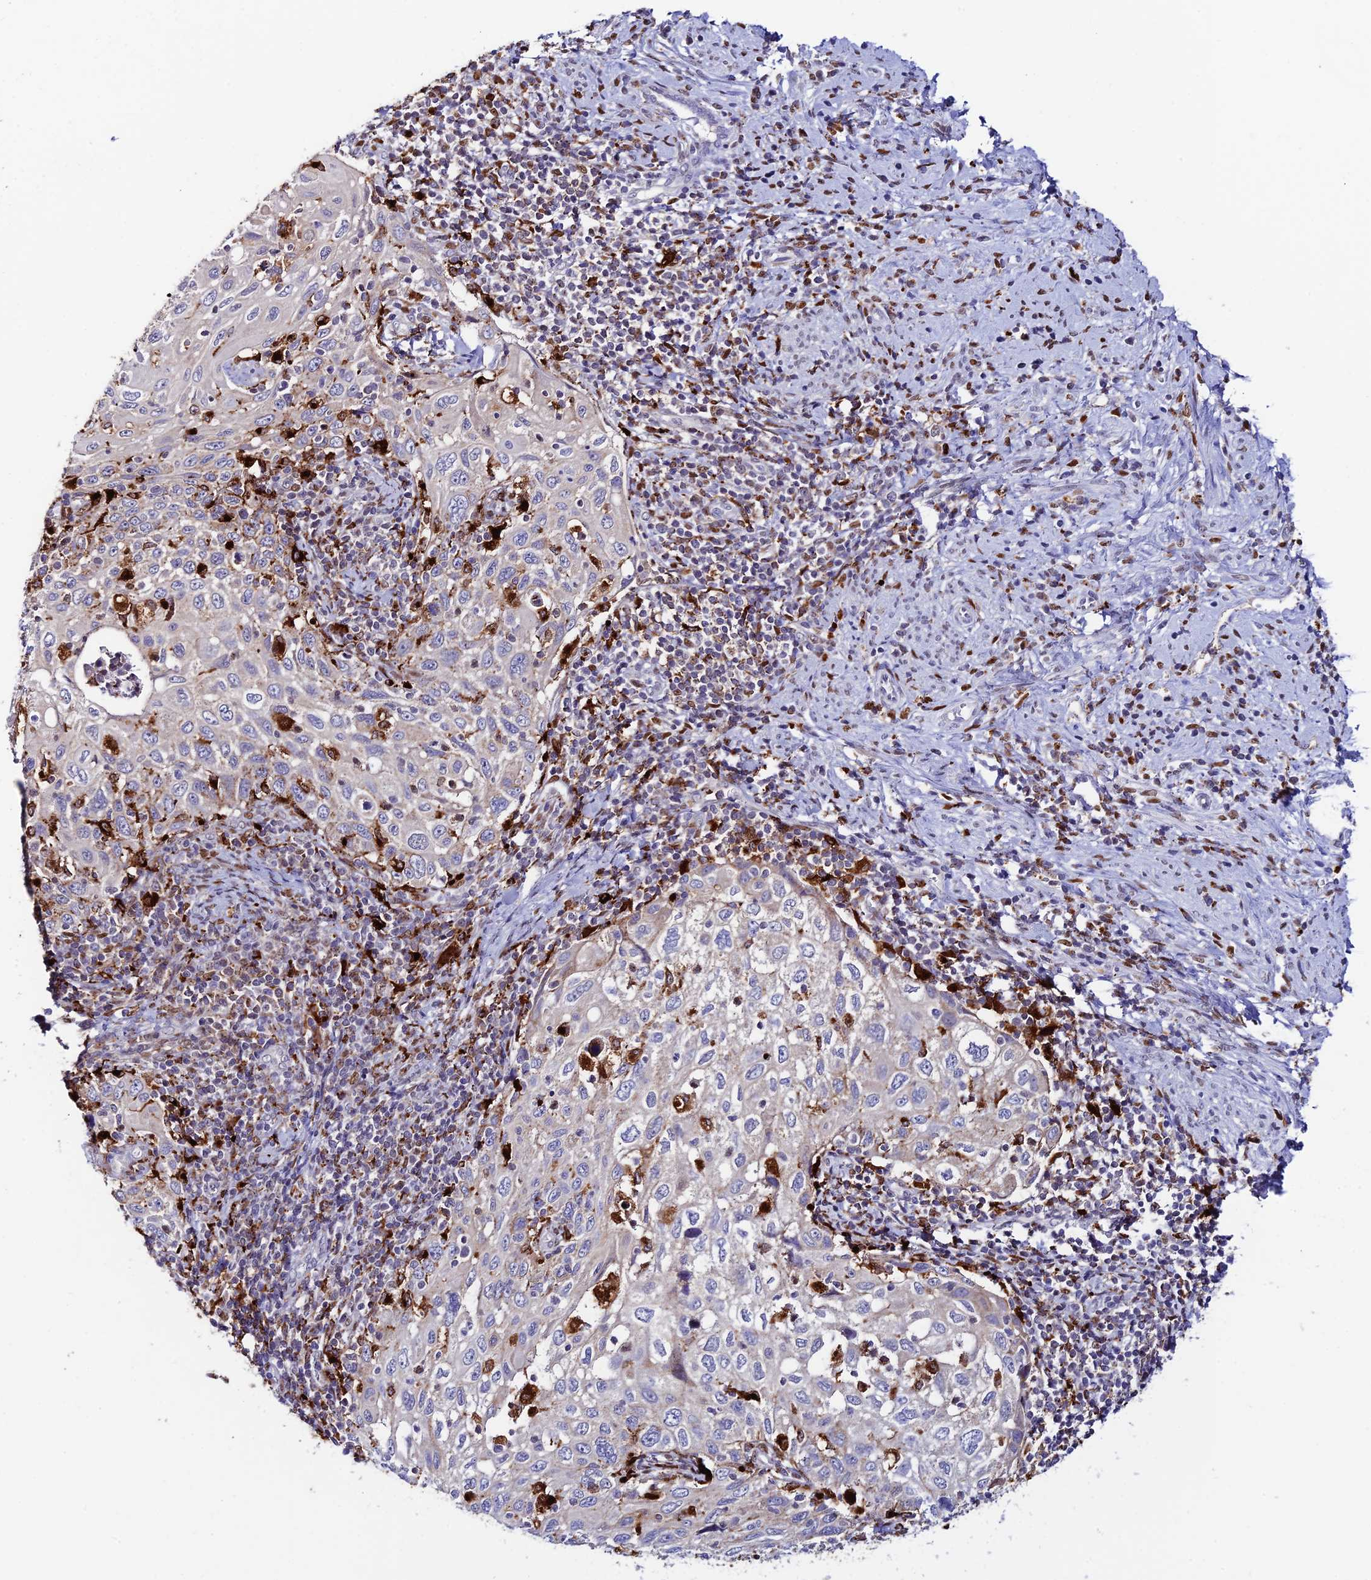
{"staining": {"intensity": "moderate", "quantity": "<25%", "location": "cytoplasmic/membranous"}, "tissue": "cervical cancer", "cell_type": "Tumor cells", "image_type": "cancer", "snomed": [{"axis": "morphology", "description": "Squamous cell carcinoma, NOS"}, {"axis": "topography", "description": "Cervix"}], "caption": "Protein staining of squamous cell carcinoma (cervical) tissue exhibits moderate cytoplasmic/membranous positivity in approximately <25% of tumor cells.", "gene": "HIC1", "patient": {"sex": "female", "age": 70}}